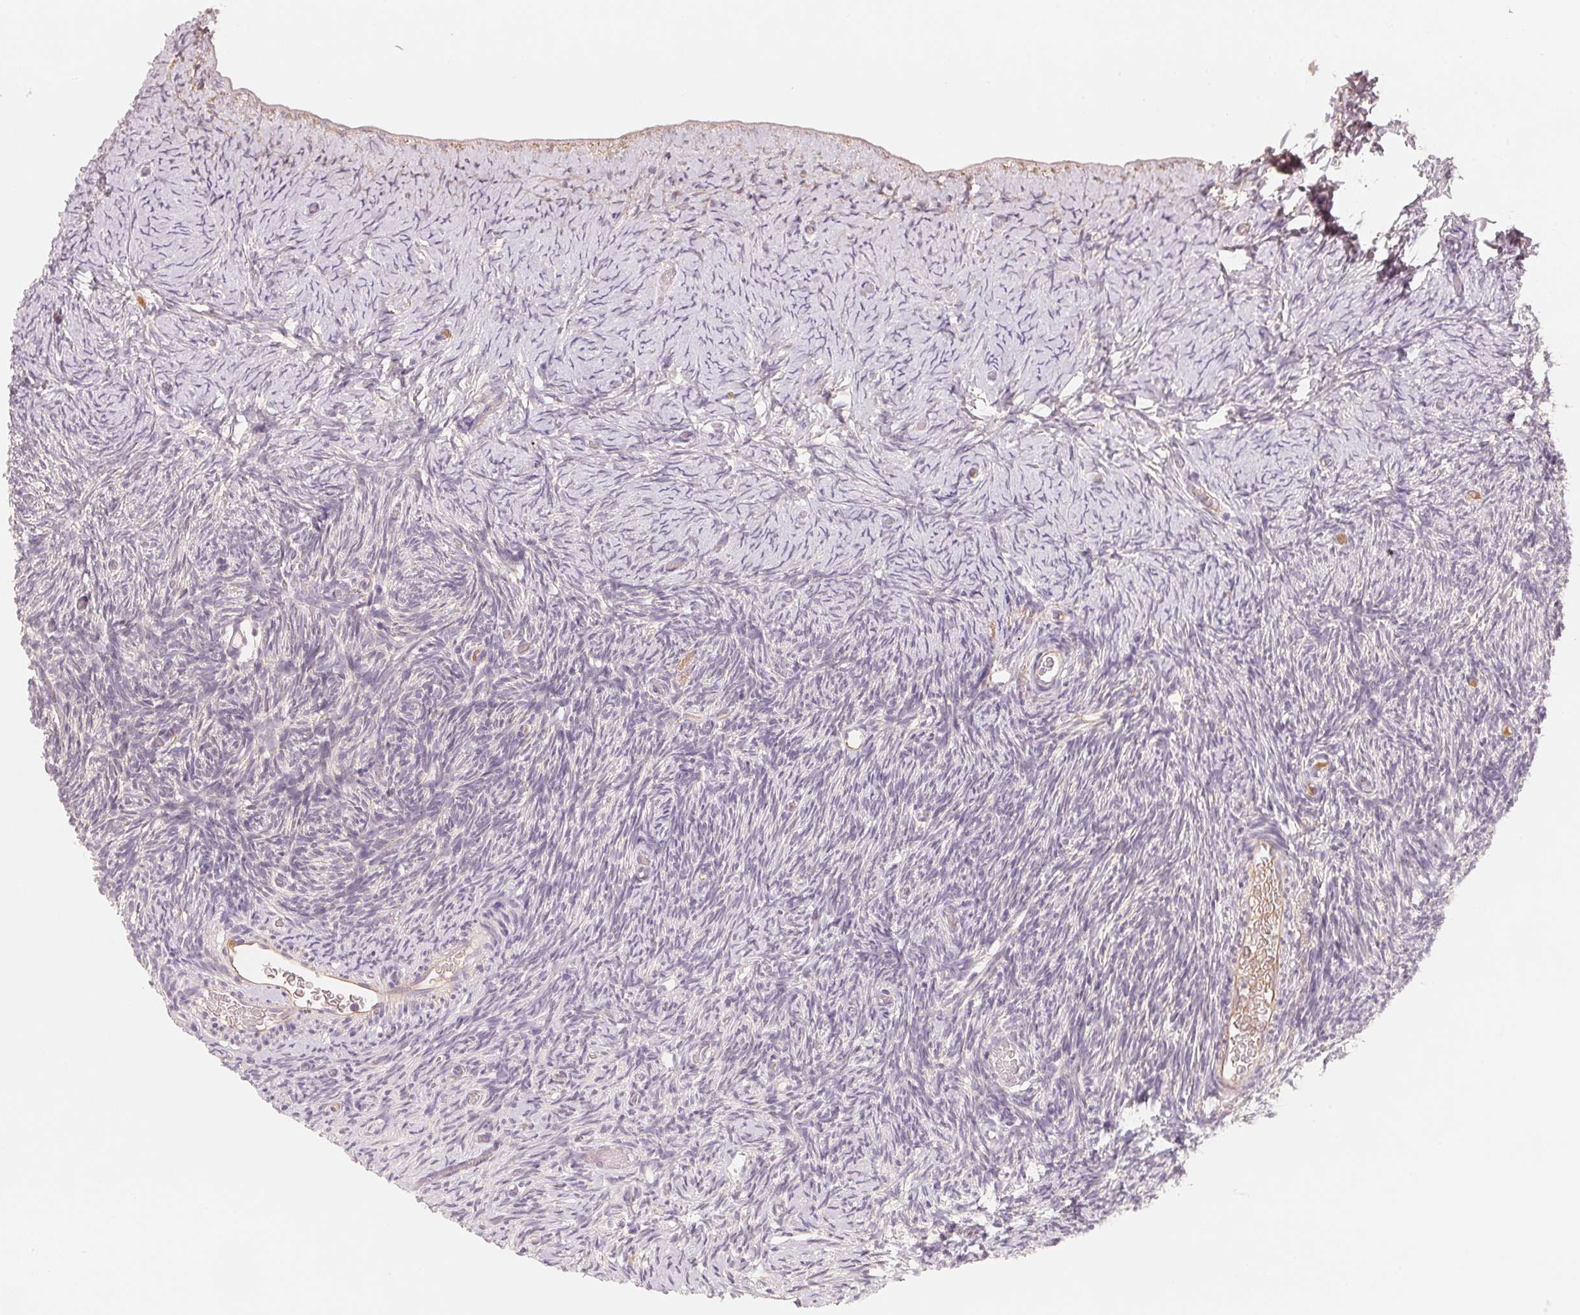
{"staining": {"intensity": "negative", "quantity": "none", "location": "none"}, "tissue": "ovary", "cell_type": "Follicle cells", "image_type": "normal", "snomed": [{"axis": "morphology", "description": "Normal tissue, NOS"}, {"axis": "topography", "description": "Ovary"}], "caption": "Immunohistochemical staining of benign ovary exhibits no significant expression in follicle cells. (Stains: DAB IHC with hematoxylin counter stain, Microscopy: brightfield microscopy at high magnification).", "gene": "CFHR2", "patient": {"sex": "female", "age": 39}}